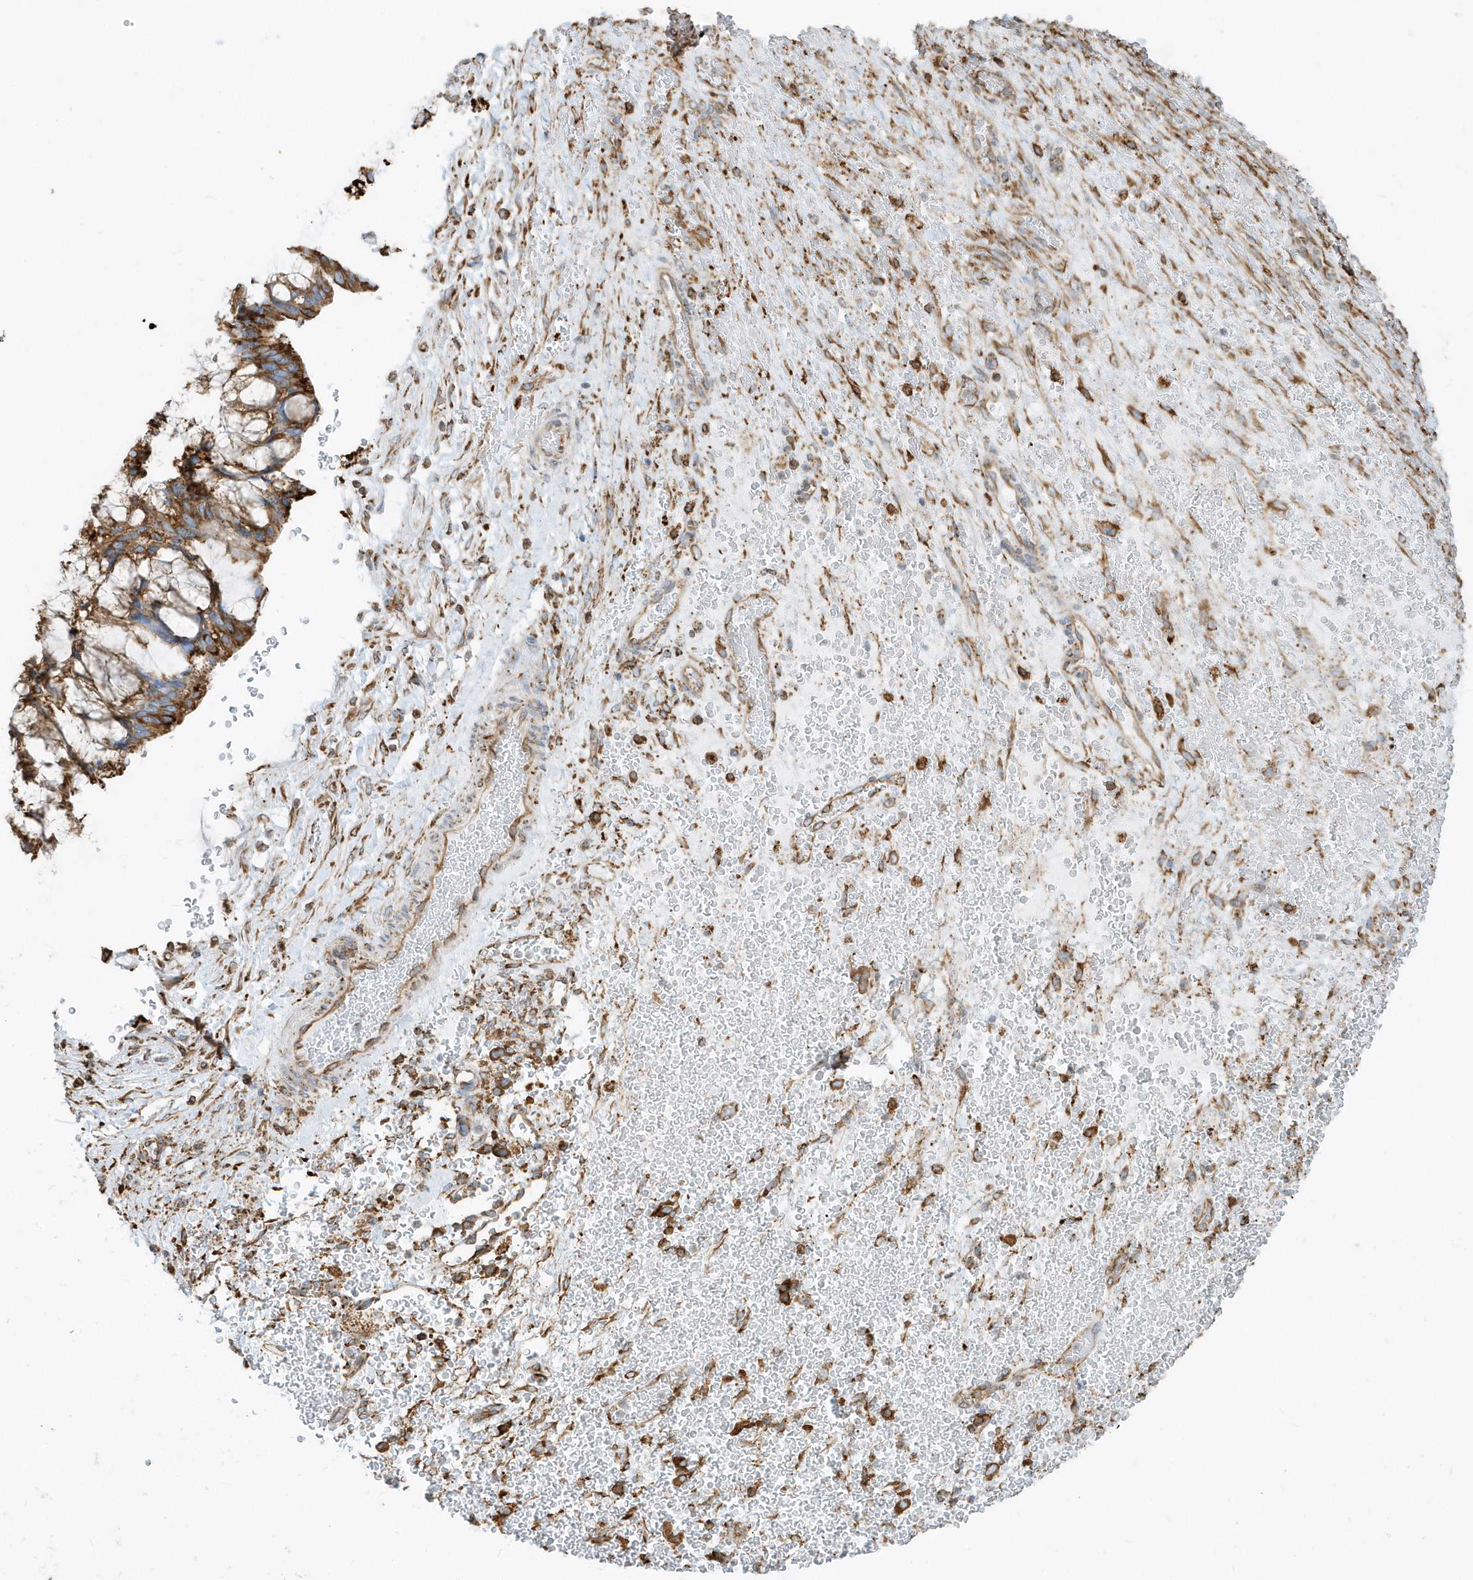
{"staining": {"intensity": "strong", "quantity": ">75%", "location": "cytoplasmic/membranous"}, "tissue": "ovarian cancer", "cell_type": "Tumor cells", "image_type": "cancer", "snomed": [{"axis": "morphology", "description": "Cystadenocarcinoma, mucinous, NOS"}, {"axis": "topography", "description": "Ovary"}], "caption": "This is a photomicrograph of immunohistochemistry (IHC) staining of mucinous cystadenocarcinoma (ovarian), which shows strong positivity in the cytoplasmic/membranous of tumor cells.", "gene": "PDIA6", "patient": {"sex": "female", "age": 37}}